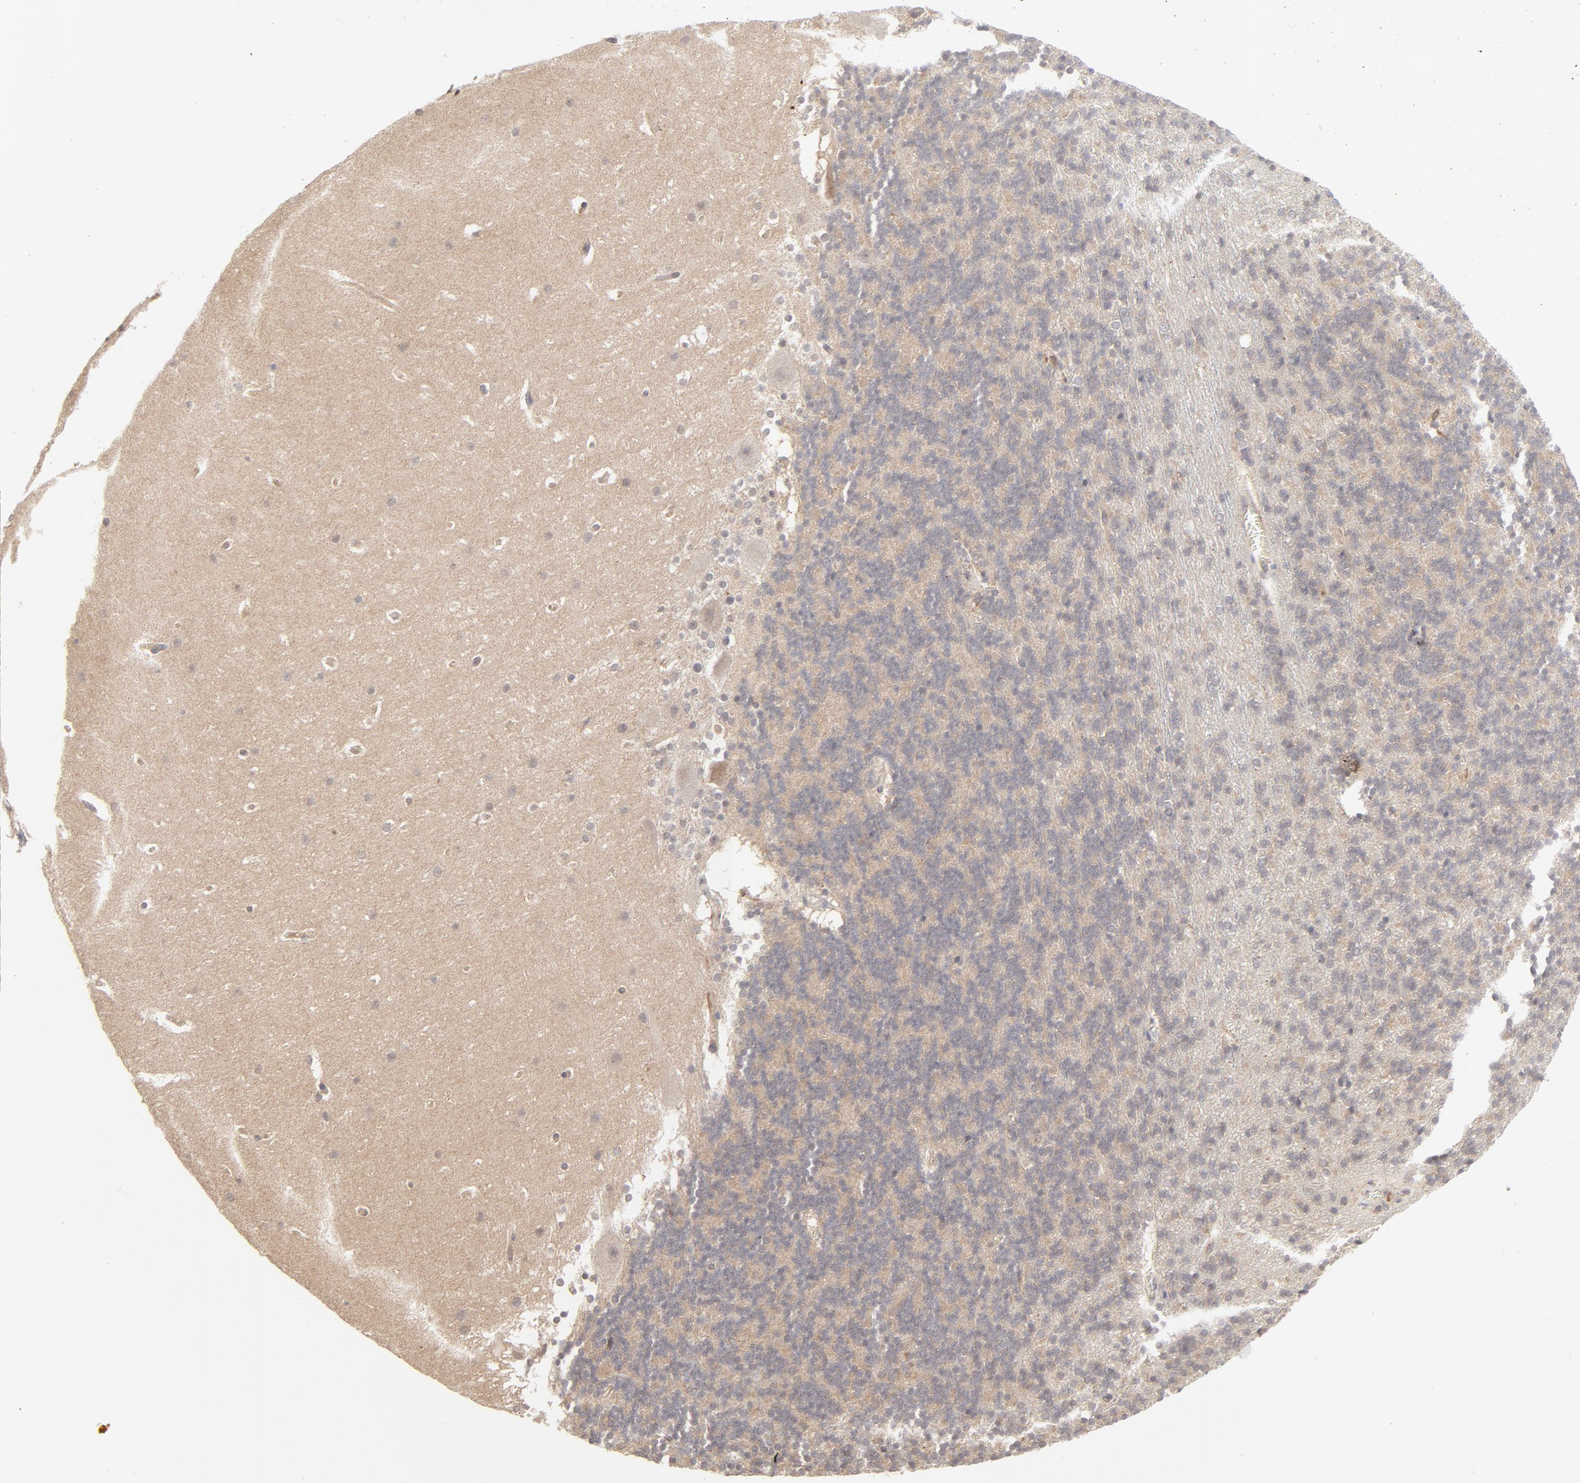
{"staining": {"intensity": "moderate", "quantity": ">75%", "location": "cytoplasmic/membranous"}, "tissue": "cerebellum", "cell_type": "Cells in granular layer", "image_type": "normal", "snomed": [{"axis": "morphology", "description": "Normal tissue, NOS"}, {"axis": "topography", "description": "Cerebellum"}], "caption": "DAB (3,3'-diaminobenzidine) immunohistochemical staining of unremarkable human cerebellum reveals moderate cytoplasmic/membranous protein expression in approximately >75% of cells in granular layer. (DAB (3,3'-diaminobenzidine) = brown stain, brightfield microscopy at high magnification).", "gene": "RAB5C", "patient": {"sex": "female", "age": 19}}